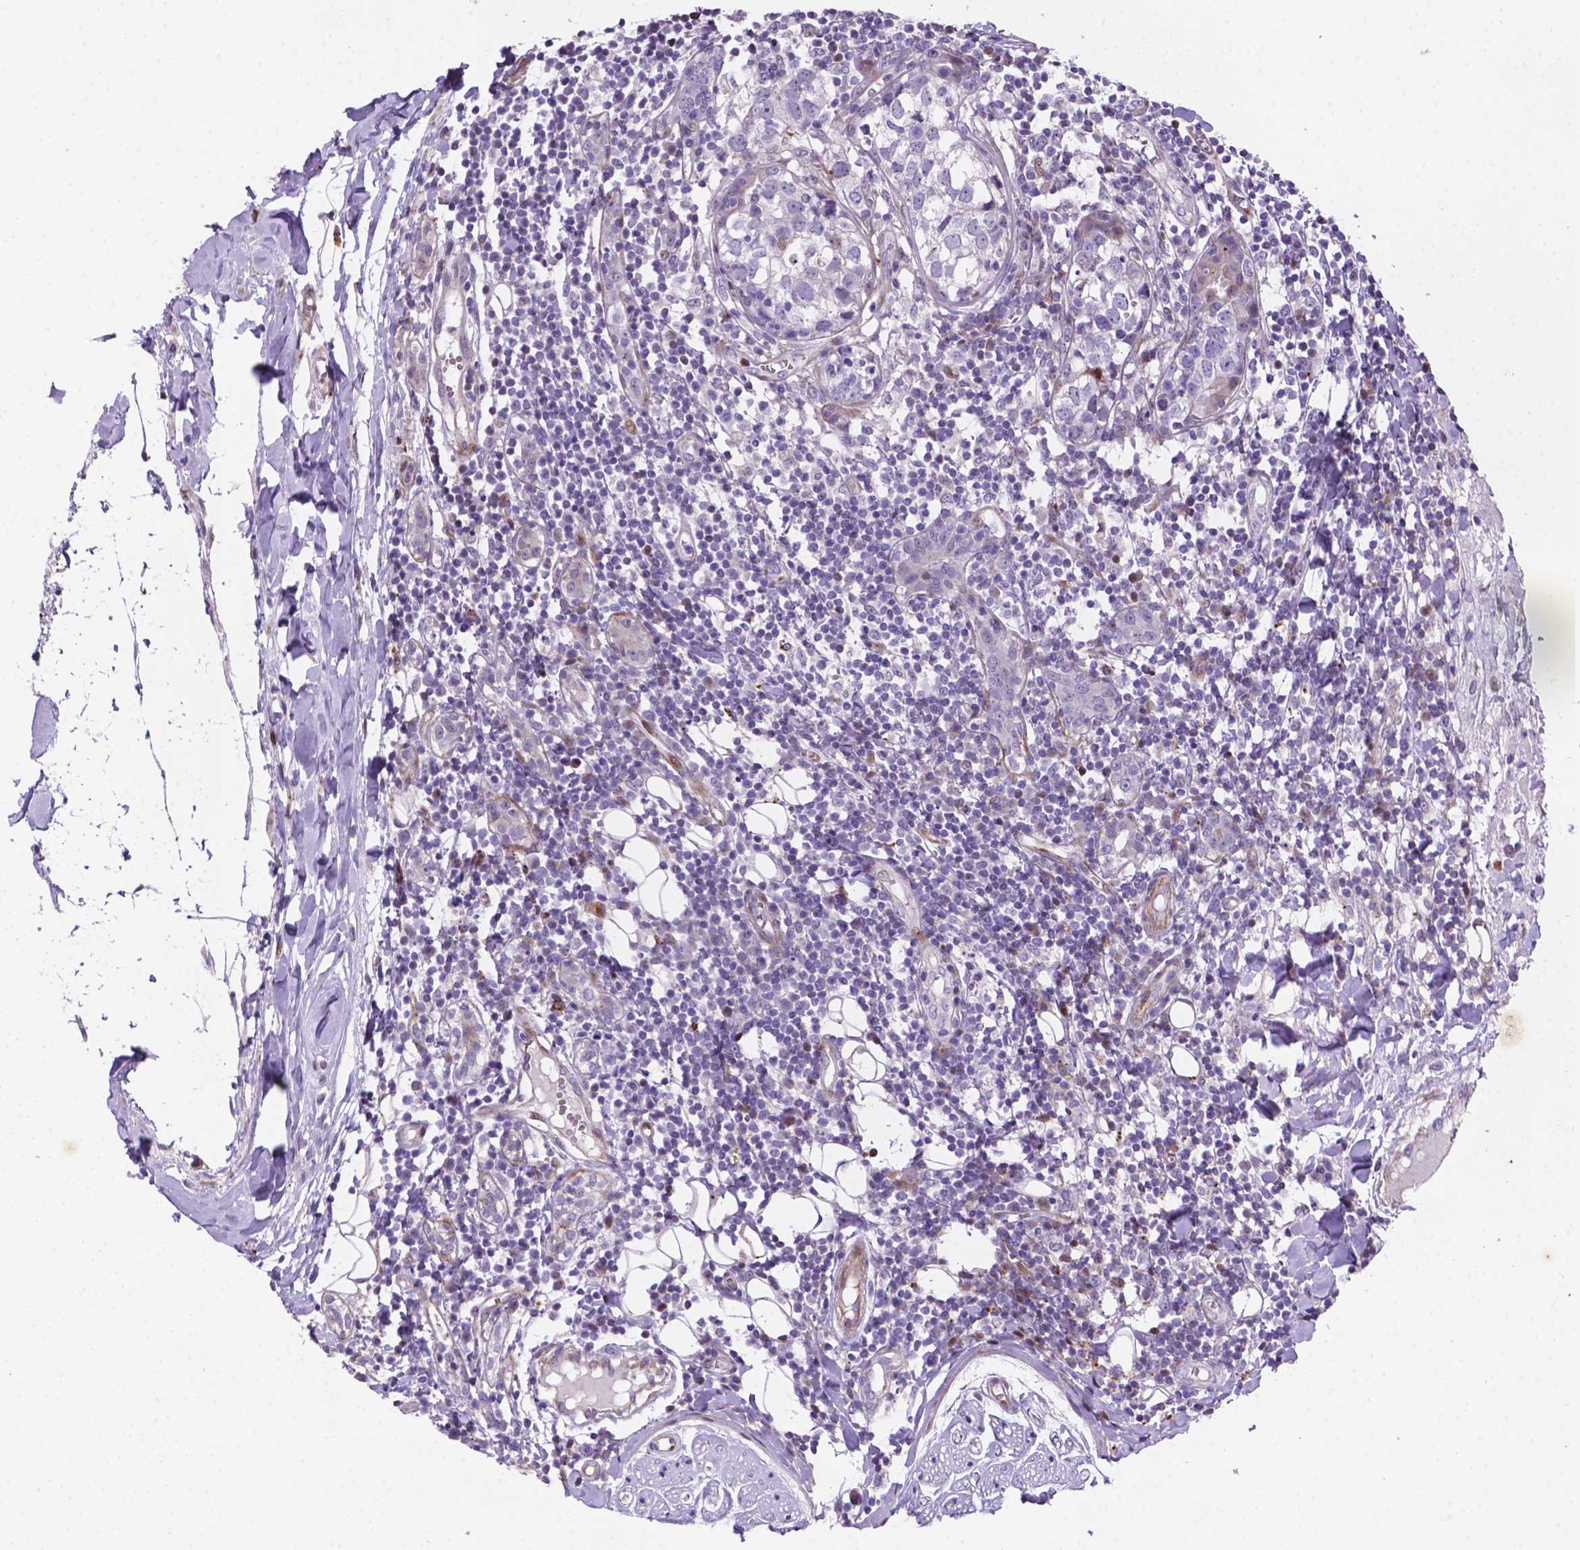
{"staining": {"intensity": "negative", "quantity": "none", "location": "none"}, "tissue": "breast cancer", "cell_type": "Tumor cells", "image_type": "cancer", "snomed": [{"axis": "morphology", "description": "Duct carcinoma"}, {"axis": "topography", "description": "Breast"}], "caption": "The immunohistochemistry photomicrograph has no significant staining in tumor cells of breast intraductal carcinoma tissue.", "gene": "TM4SF20", "patient": {"sex": "female", "age": 30}}